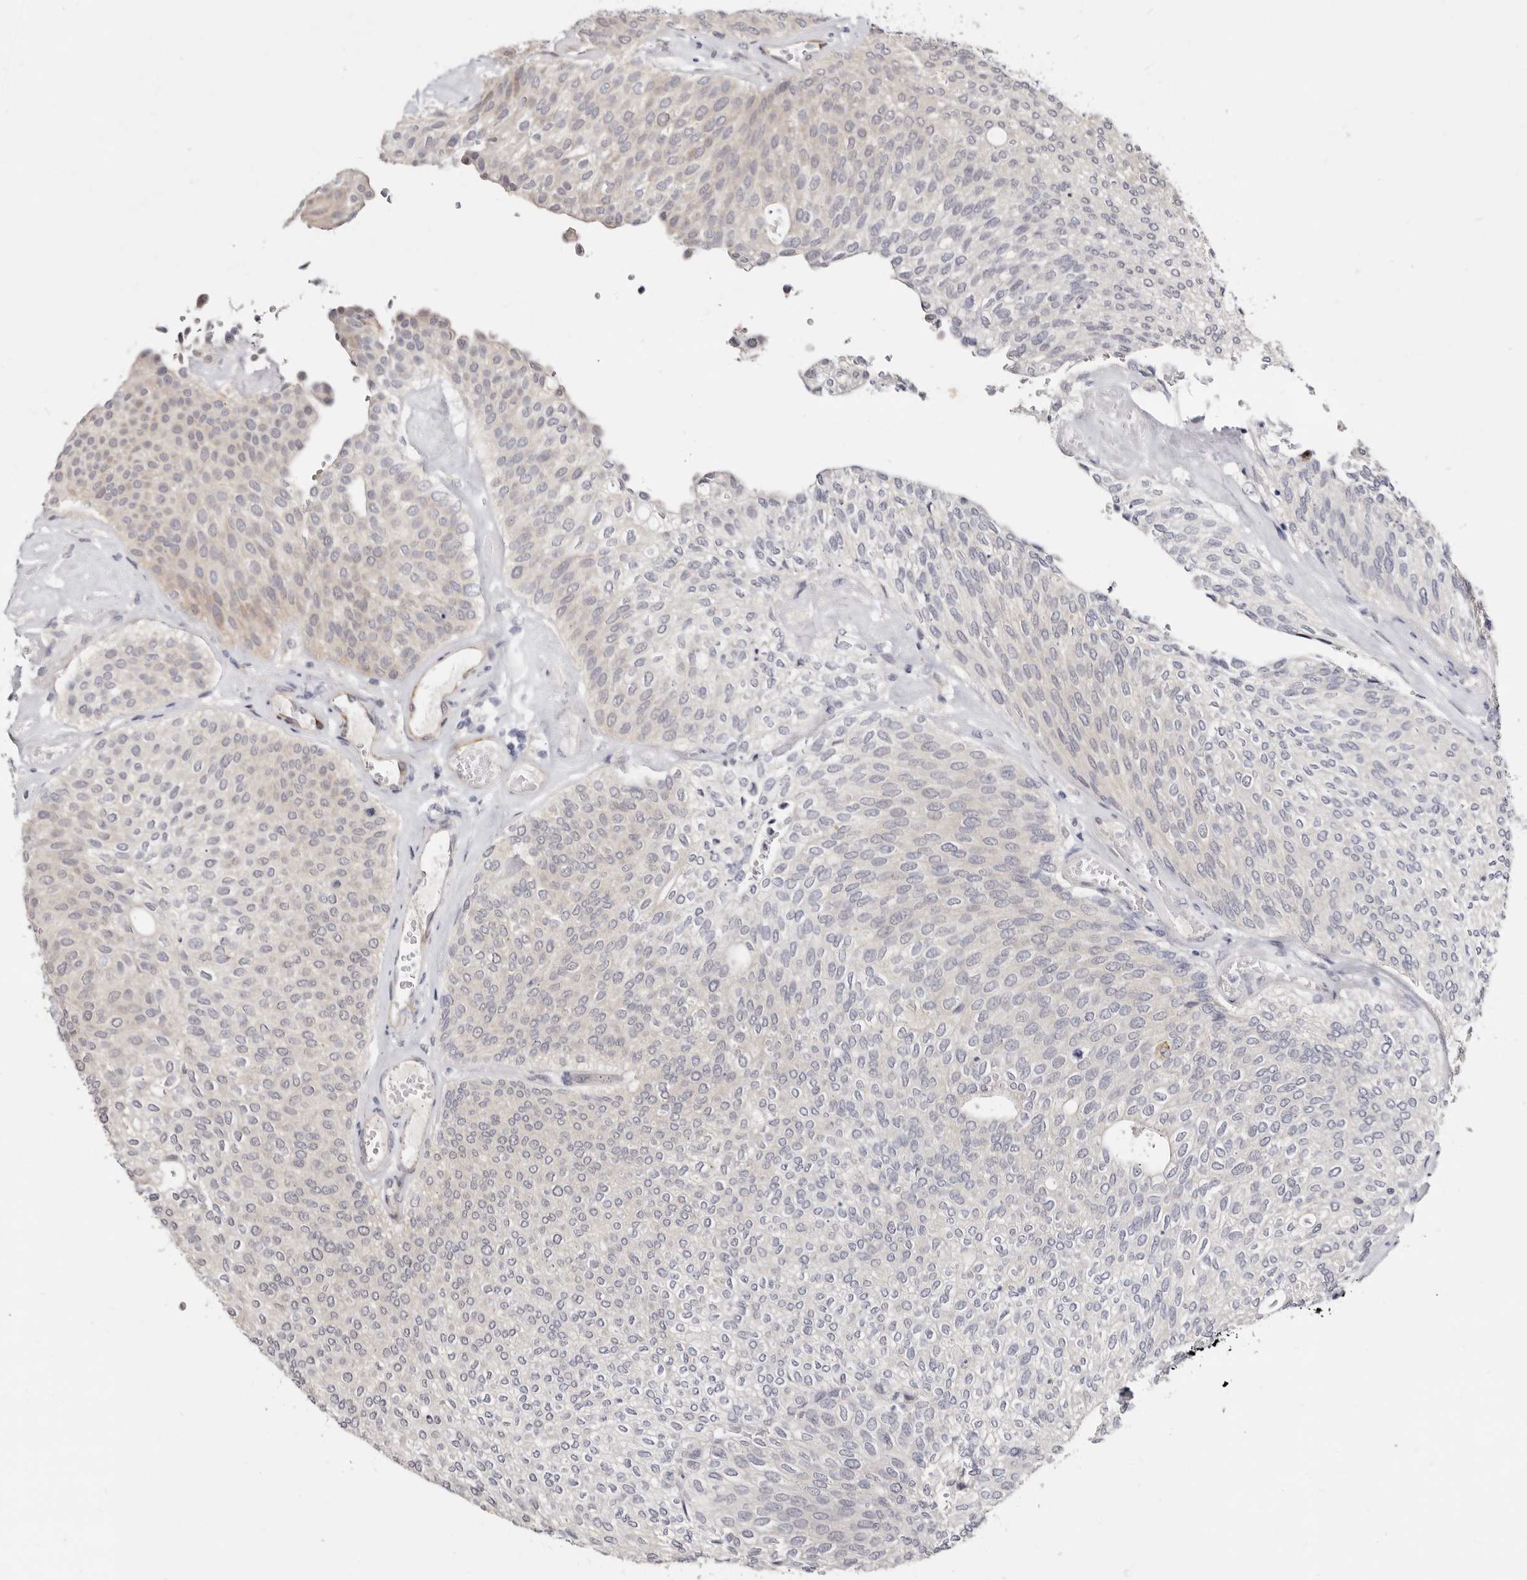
{"staining": {"intensity": "negative", "quantity": "none", "location": "none"}, "tissue": "urothelial cancer", "cell_type": "Tumor cells", "image_type": "cancer", "snomed": [{"axis": "morphology", "description": "Urothelial carcinoma, Low grade"}, {"axis": "topography", "description": "Urinary bladder"}], "caption": "Immunohistochemistry of human low-grade urothelial carcinoma displays no expression in tumor cells.", "gene": "KLHL4", "patient": {"sex": "female", "age": 79}}